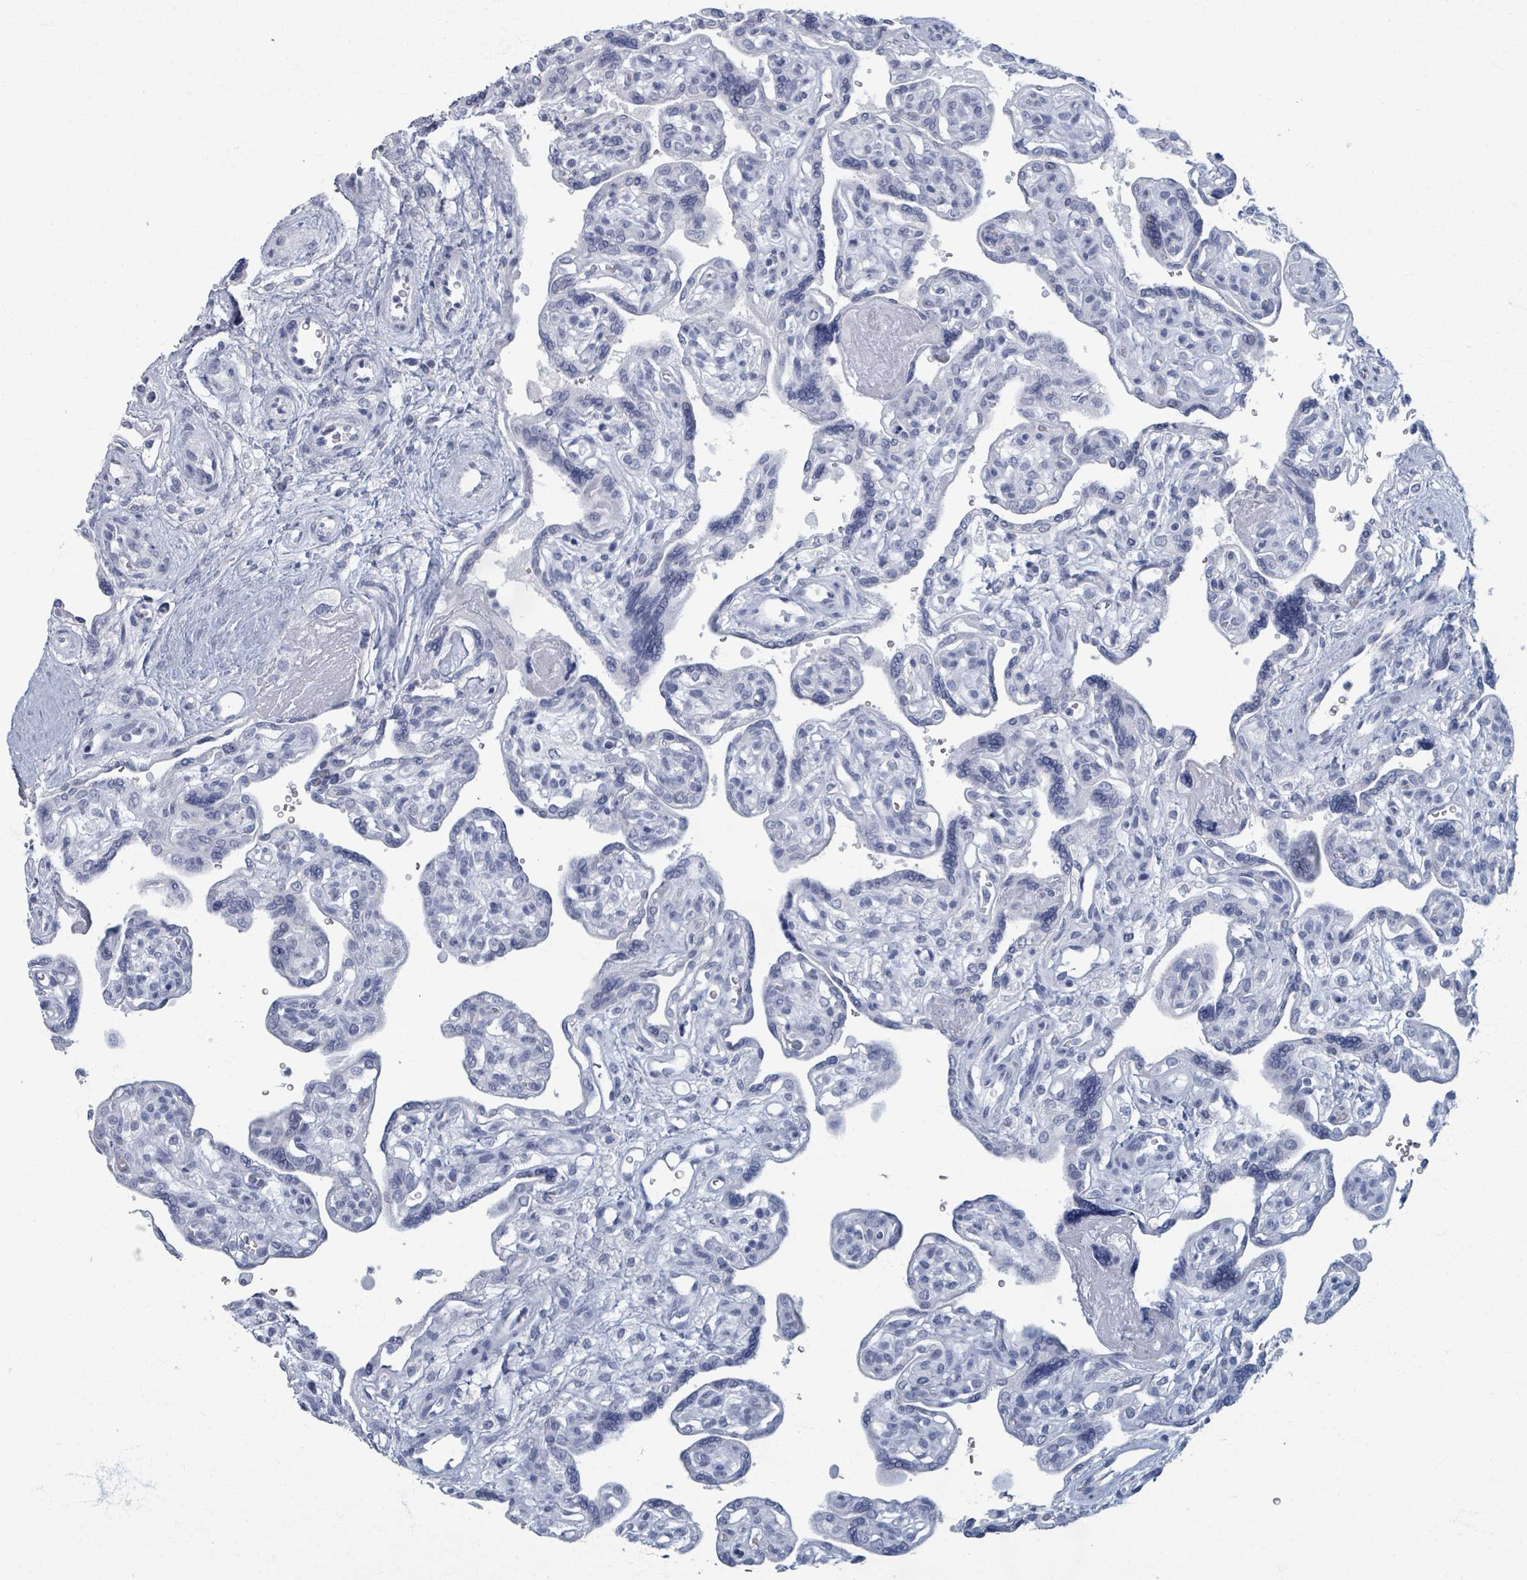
{"staining": {"intensity": "negative", "quantity": "none", "location": "none"}, "tissue": "placenta", "cell_type": "Decidual cells", "image_type": "normal", "snomed": [{"axis": "morphology", "description": "Normal tissue, NOS"}, {"axis": "topography", "description": "Placenta"}], "caption": "Immunohistochemistry histopathology image of unremarkable human placenta stained for a protein (brown), which shows no staining in decidual cells.", "gene": "TAS2R1", "patient": {"sex": "female", "age": 39}}